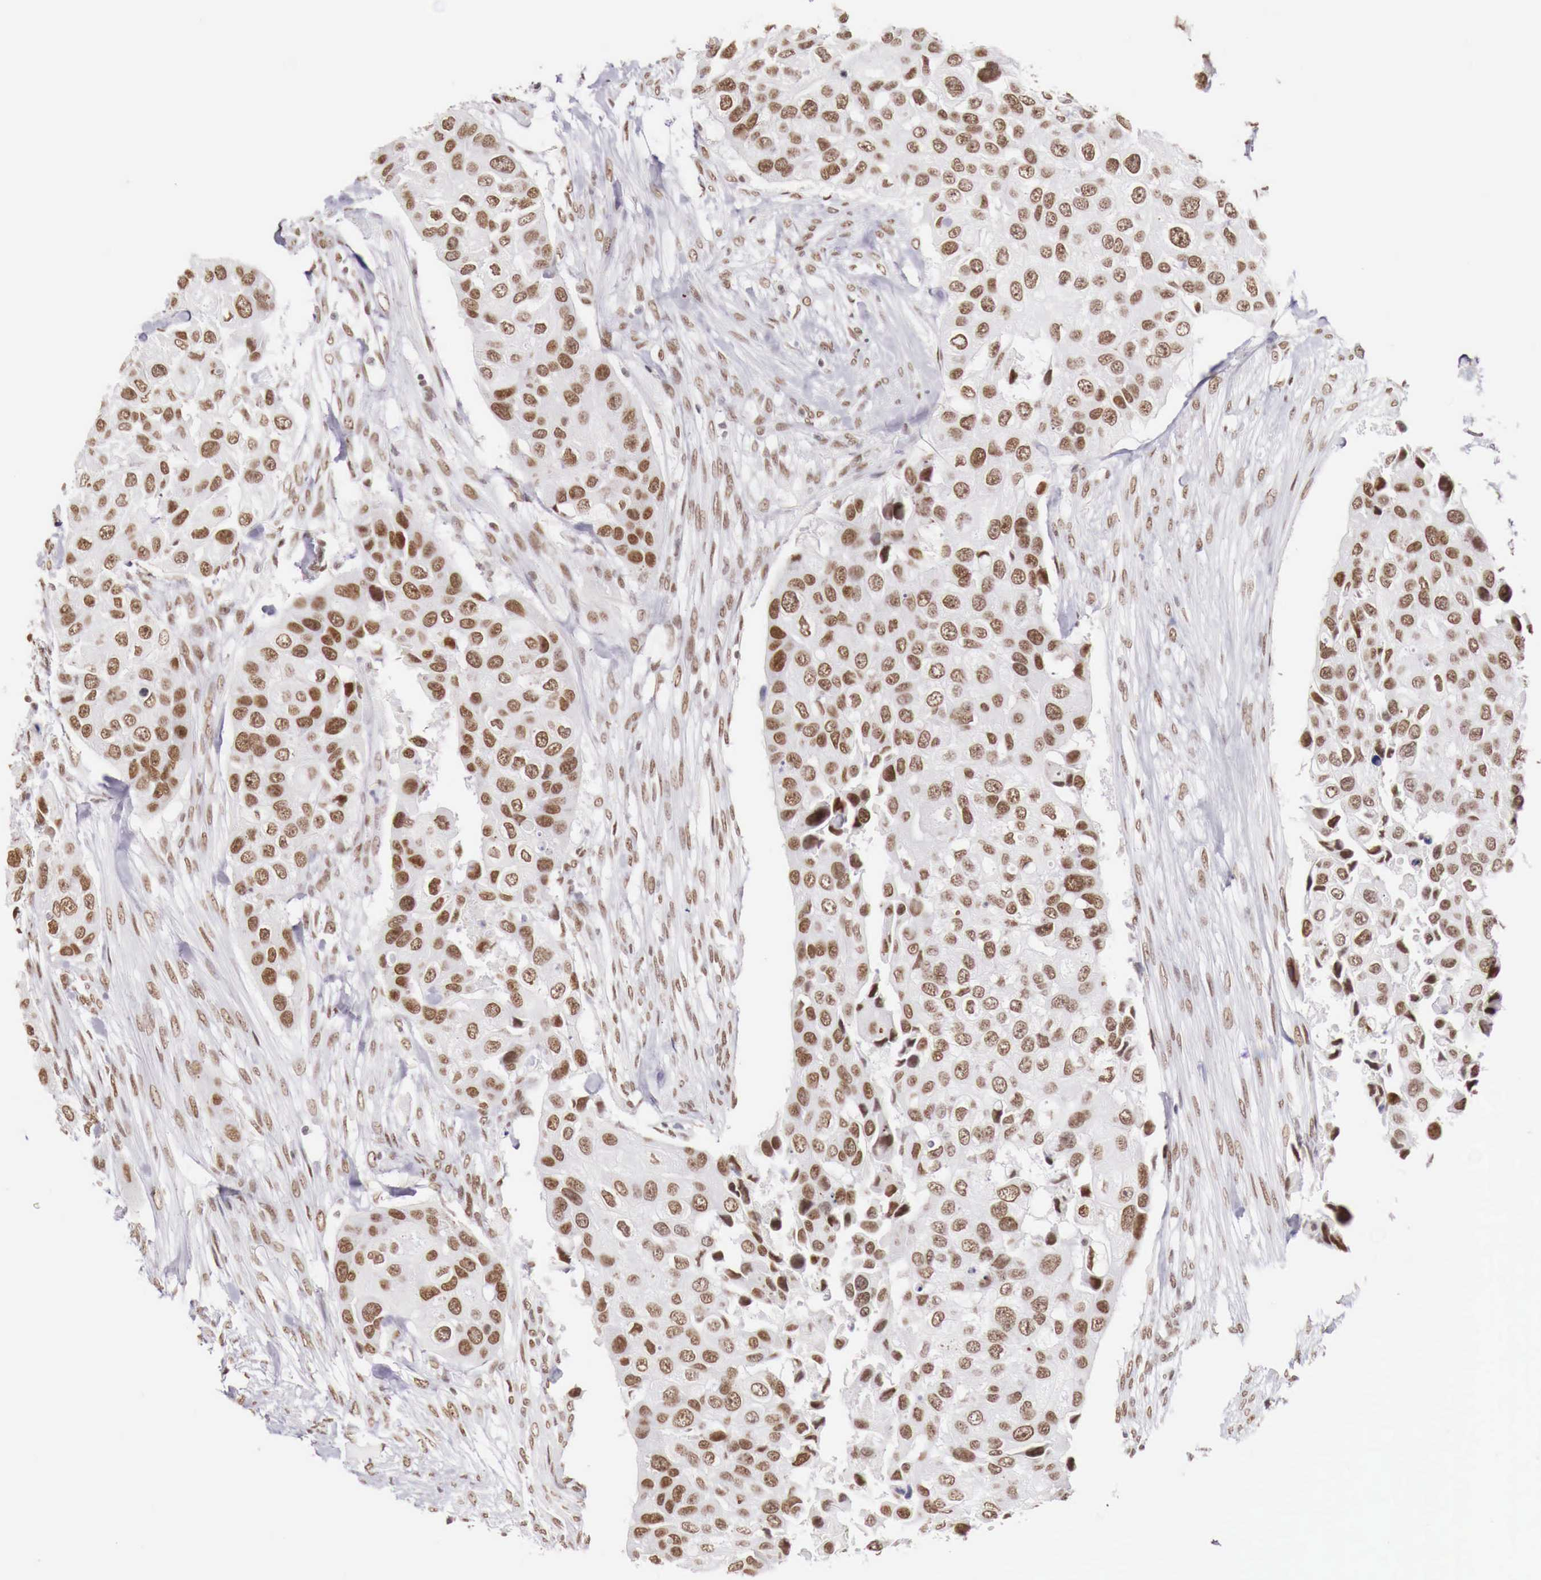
{"staining": {"intensity": "moderate", "quantity": "25%-75%", "location": "nuclear"}, "tissue": "urothelial cancer", "cell_type": "Tumor cells", "image_type": "cancer", "snomed": [{"axis": "morphology", "description": "Urothelial carcinoma, High grade"}, {"axis": "topography", "description": "Urinary bladder"}], "caption": "The micrograph reveals staining of urothelial cancer, revealing moderate nuclear protein expression (brown color) within tumor cells.", "gene": "PHF14", "patient": {"sex": "male", "age": 55}}